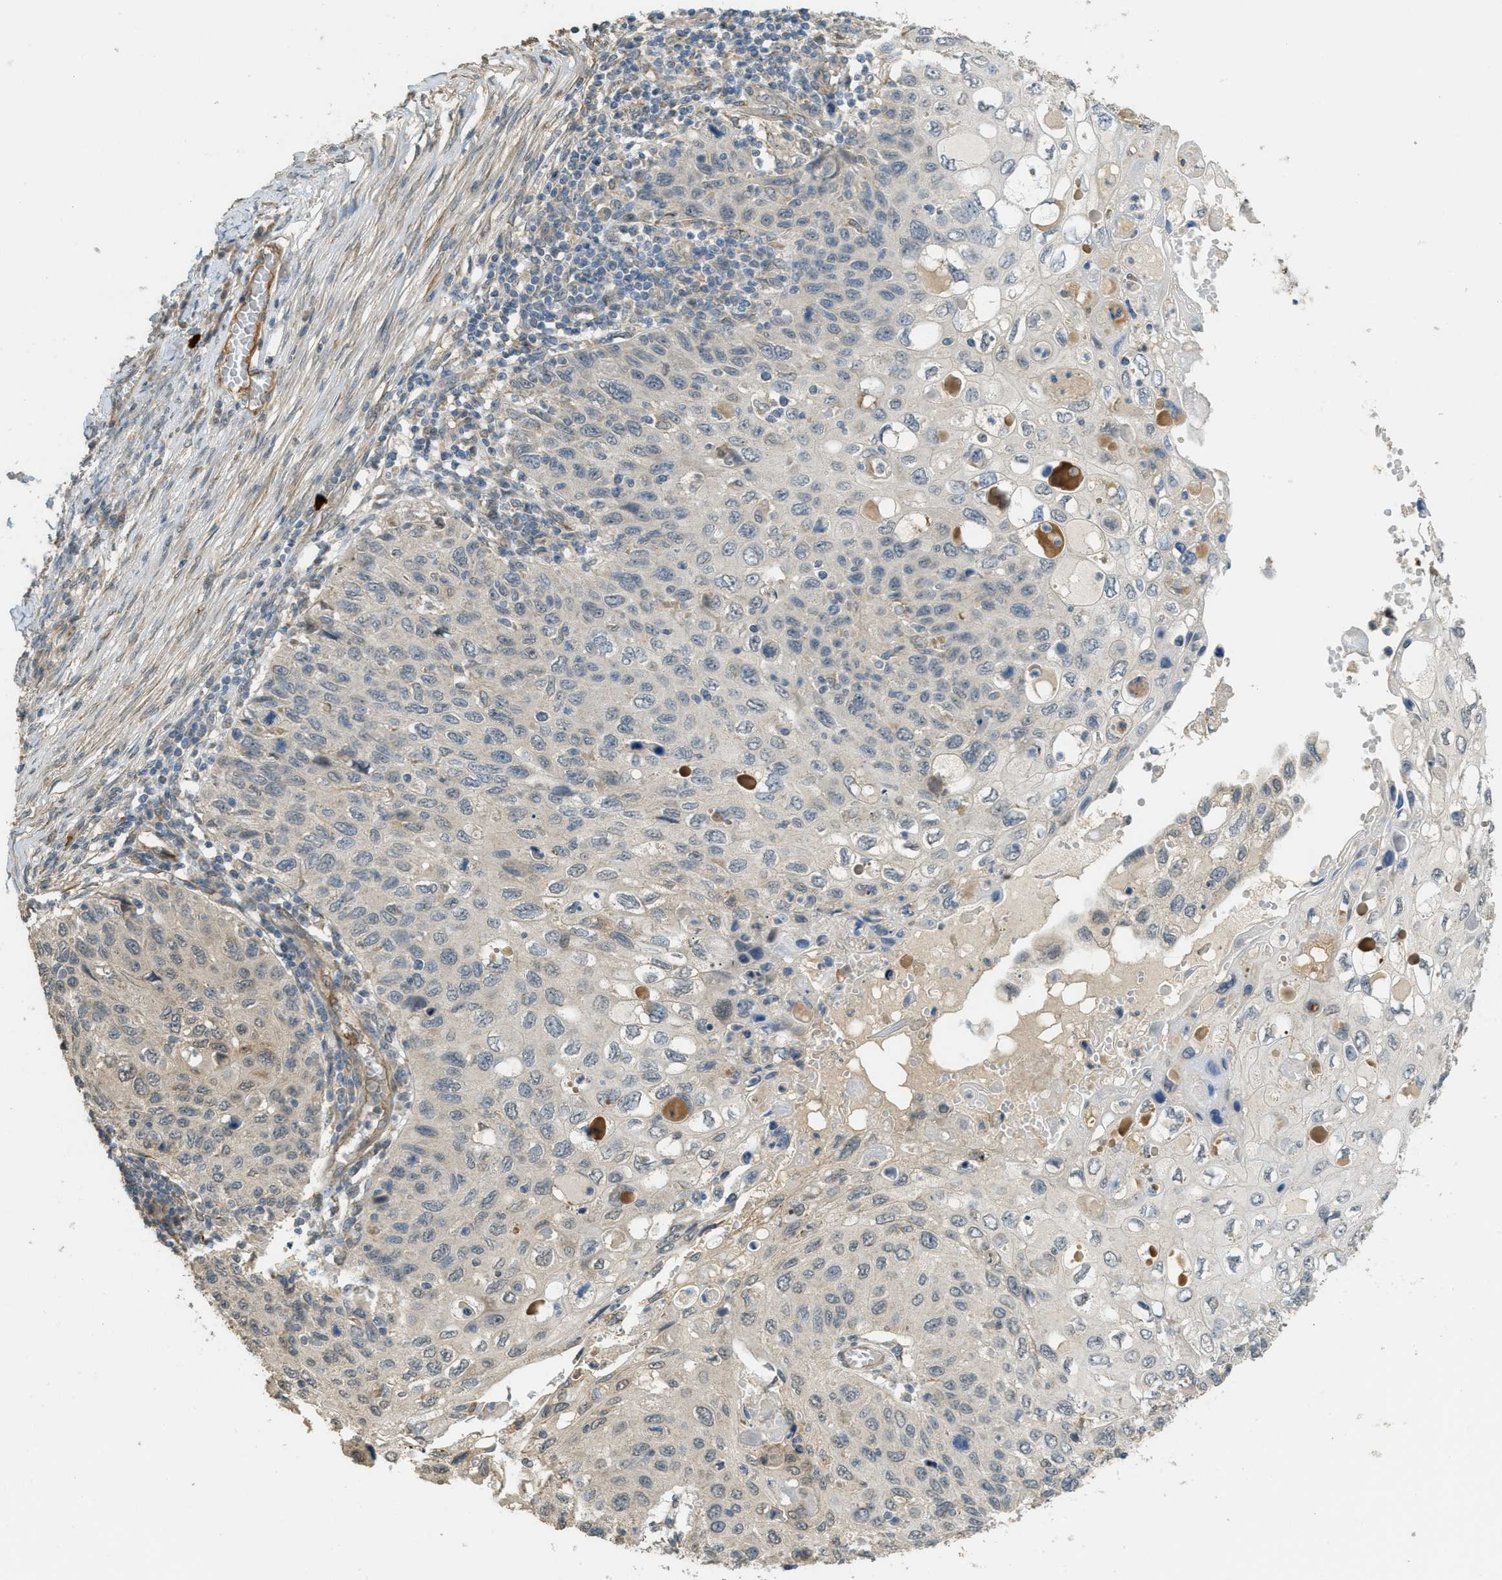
{"staining": {"intensity": "weak", "quantity": "<25%", "location": "cytoplasmic/membranous"}, "tissue": "cervical cancer", "cell_type": "Tumor cells", "image_type": "cancer", "snomed": [{"axis": "morphology", "description": "Squamous cell carcinoma, NOS"}, {"axis": "topography", "description": "Cervix"}], "caption": "Tumor cells show no significant expression in cervical cancer.", "gene": "IGF2BP2", "patient": {"sex": "female", "age": 70}}